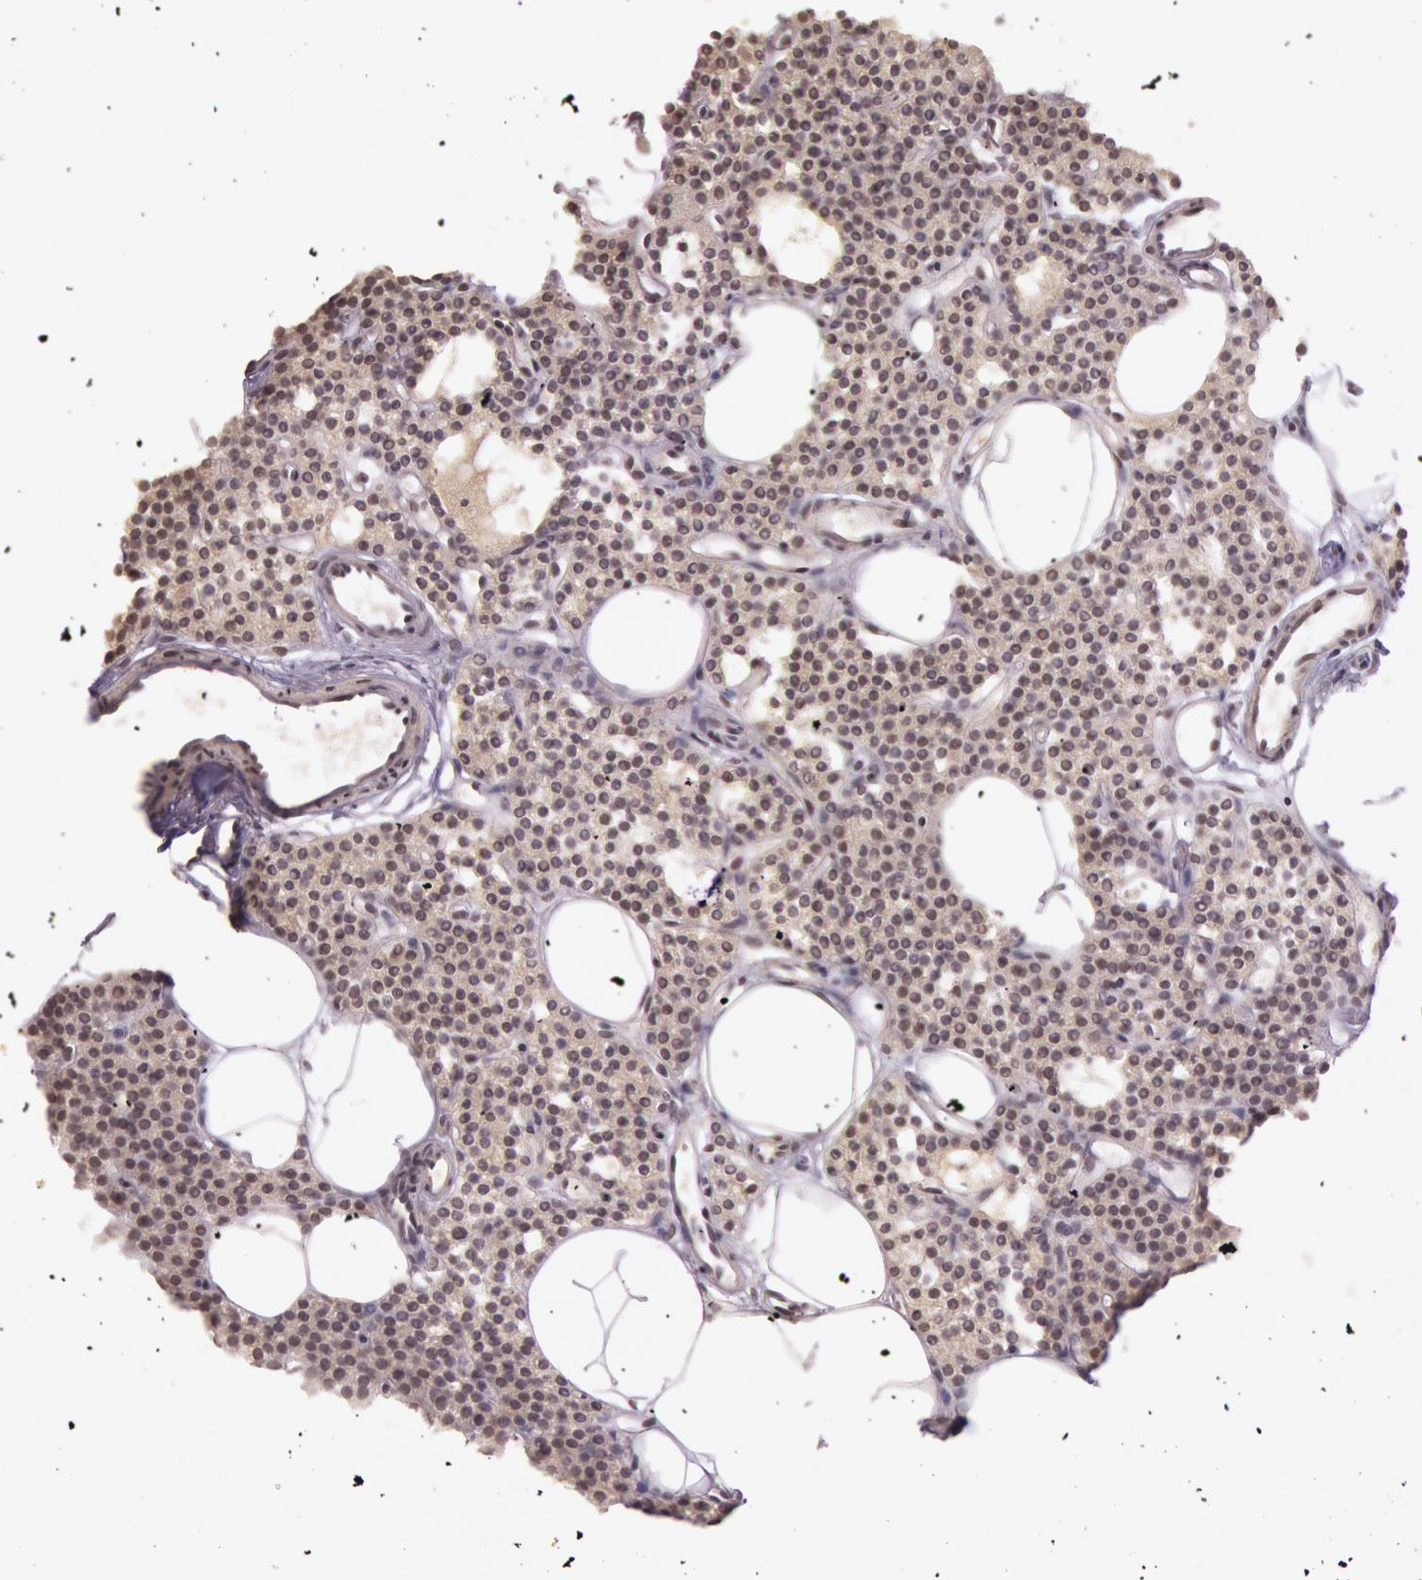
{"staining": {"intensity": "moderate", "quantity": "25%-75%", "location": "cytoplasmic/membranous,nuclear"}, "tissue": "parathyroid gland", "cell_type": "Glandular cells", "image_type": "normal", "snomed": [{"axis": "morphology", "description": "Normal tissue, NOS"}, {"axis": "topography", "description": "Parathyroid gland"}], "caption": "Human parathyroid gland stained with a brown dye demonstrates moderate cytoplasmic/membranous,nuclear positive expression in about 25%-75% of glandular cells.", "gene": "RTL10", "patient": {"sex": "male", "age": 24}}